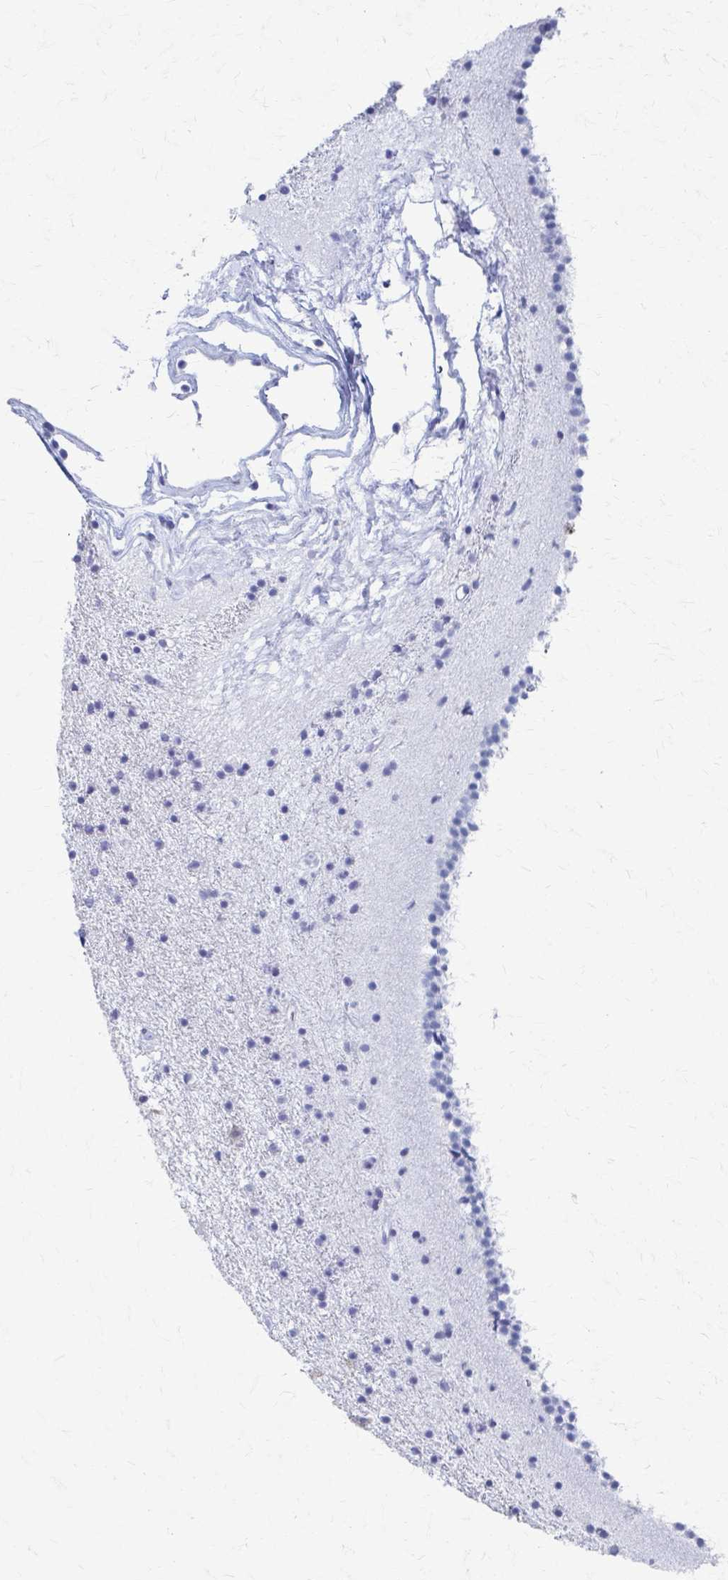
{"staining": {"intensity": "negative", "quantity": "none", "location": "none"}, "tissue": "caudate", "cell_type": "Glial cells", "image_type": "normal", "snomed": [{"axis": "morphology", "description": "Normal tissue, NOS"}, {"axis": "topography", "description": "Lateral ventricle wall"}], "caption": "A photomicrograph of caudate stained for a protein shows no brown staining in glial cells. (DAB (3,3'-diaminobenzidine) immunohistochemistry (IHC), high magnification).", "gene": "CELF5", "patient": {"sex": "female", "age": 71}}